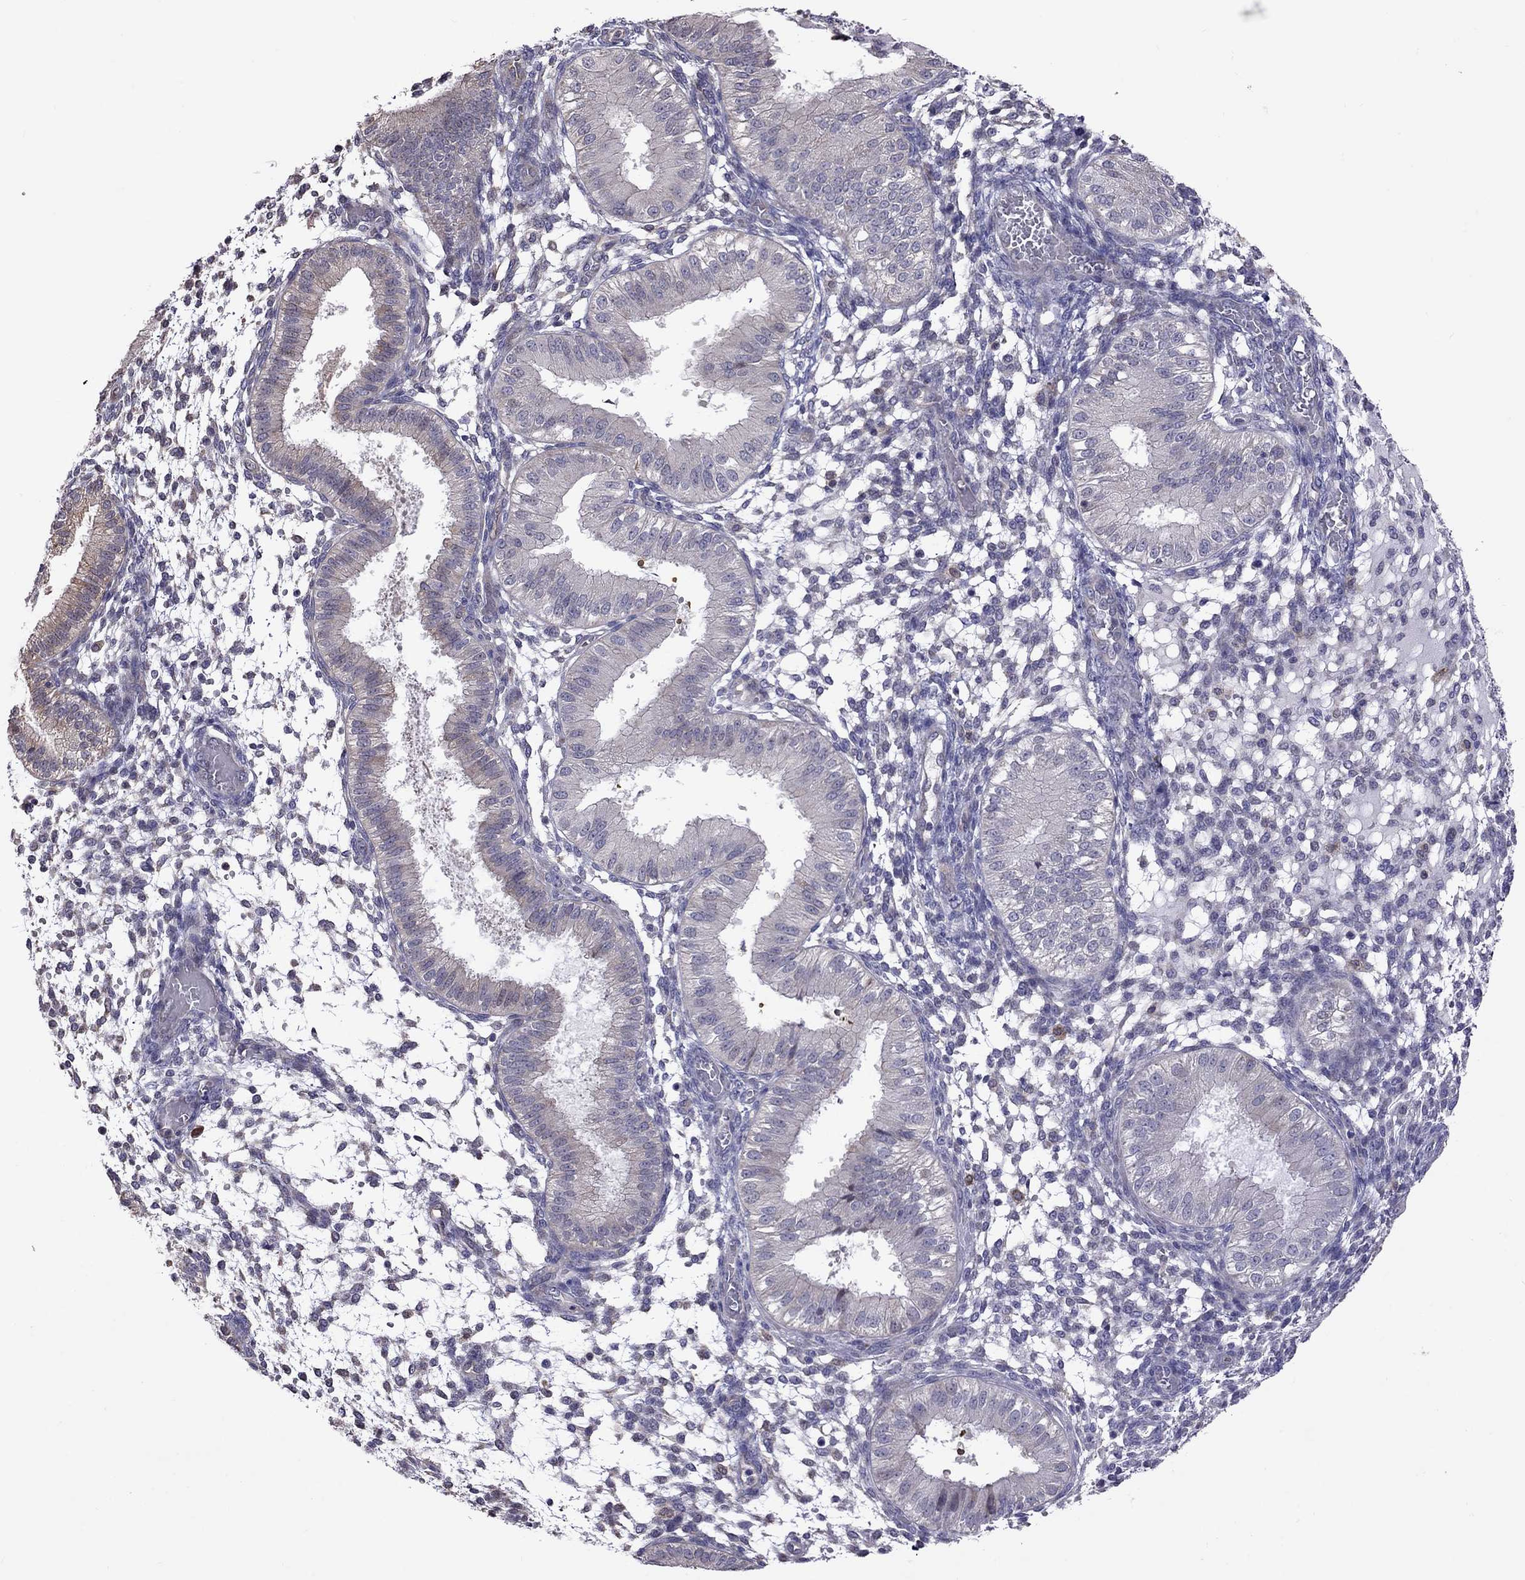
{"staining": {"intensity": "negative", "quantity": "none", "location": "none"}, "tissue": "endometrium", "cell_type": "Cells in endometrial stroma", "image_type": "normal", "snomed": [{"axis": "morphology", "description": "Normal tissue, NOS"}, {"axis": "topography", "description": "Endometrium"}], "caption": "The image shows no staining of cells in endometrial stroma in normal endometrium. The staining was performed using DAB (3,3'-diaminobenzidine) to visualize the protein expression in brown, while the nuclei were stained in blue with hematoxylin (Magnification: 20x).", "gene": "ADAM28", "patient": {"sex": "female", "age": 43}}